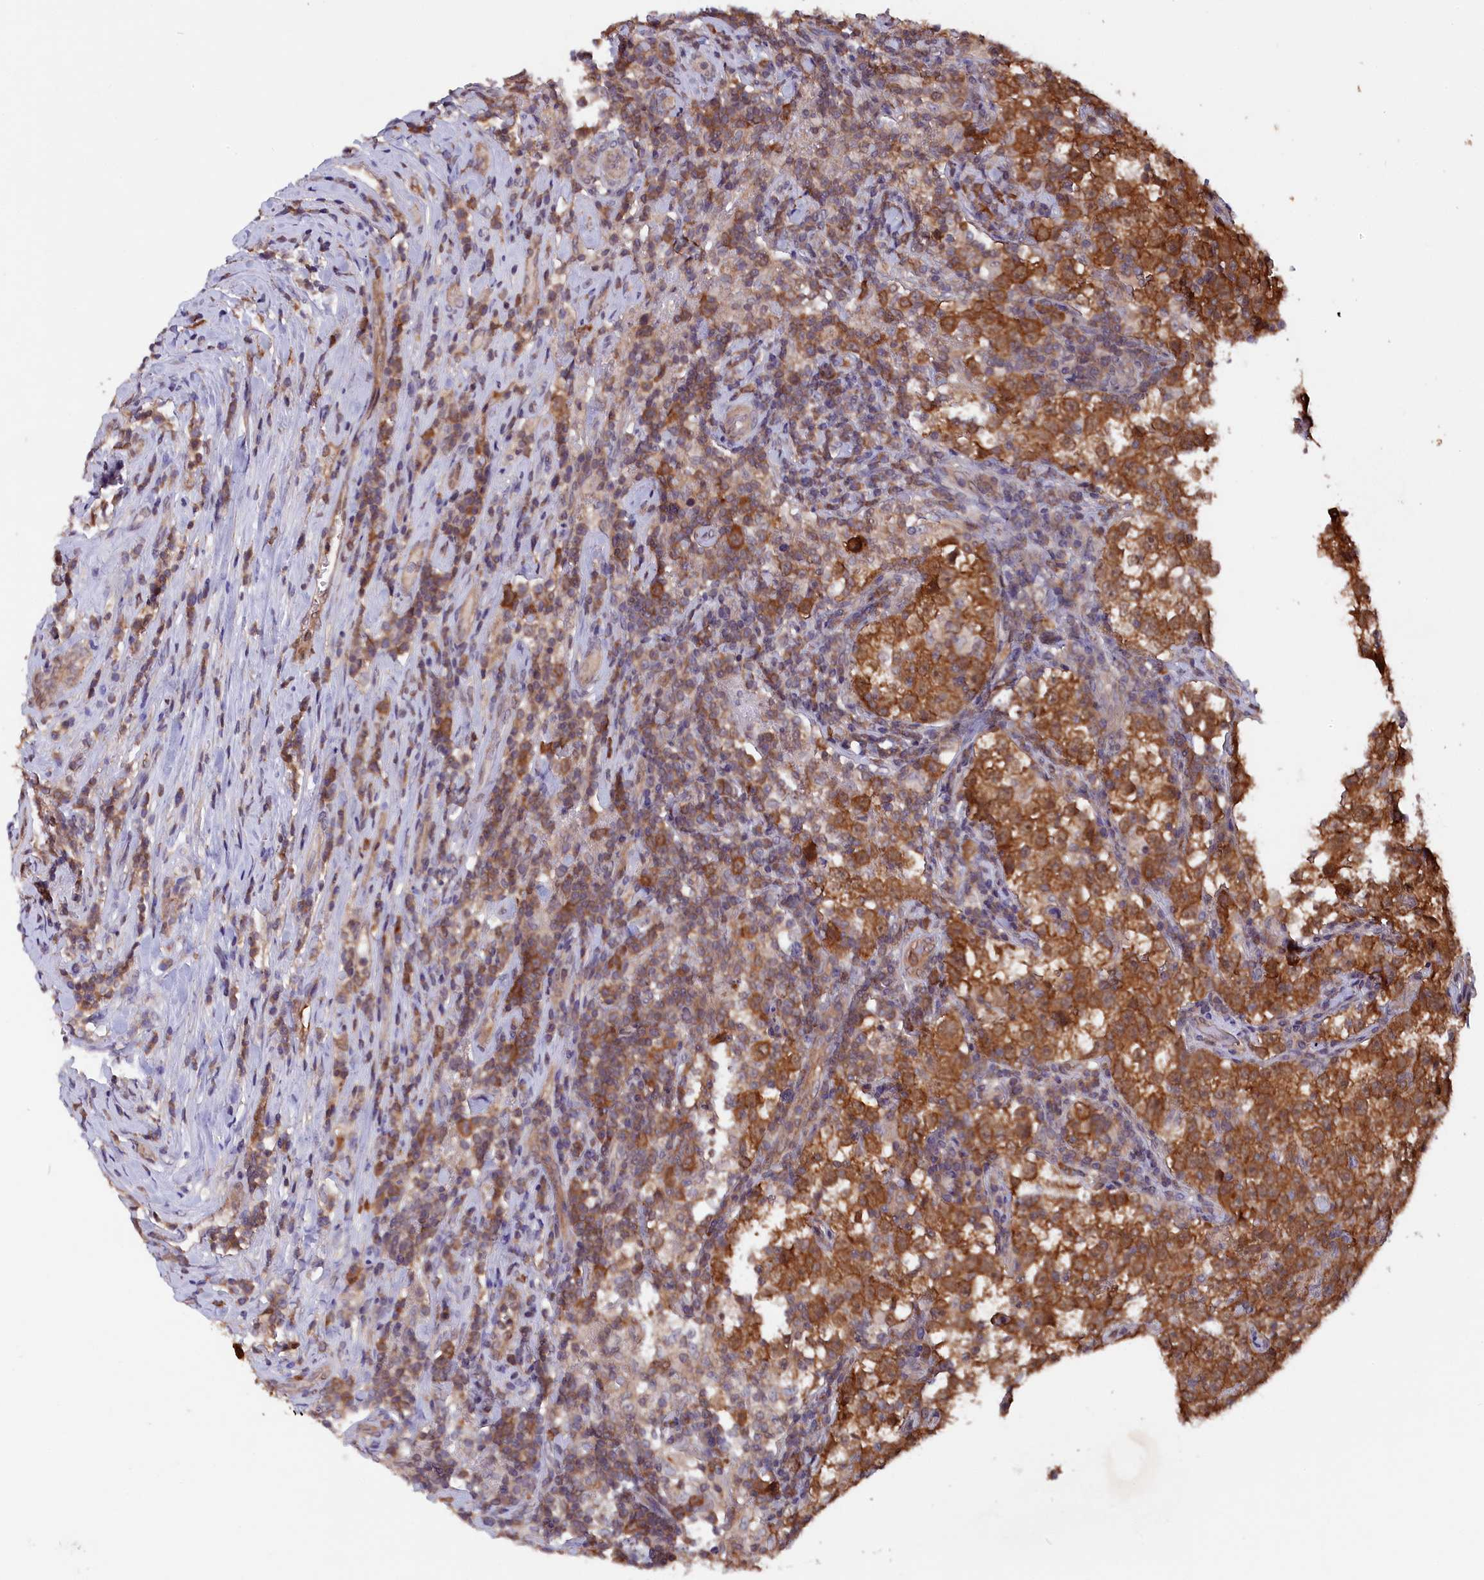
{"staining": {"intensity": "strong", "quantity": ">75%", "location": "cytoplasmic/membranous"}, "tissue": "testis cancer", "cell_type": "Tumor cells", "image_type": "cancer", "snomed": [{"axis": "morphology", "description": "Normal tissue, NOS"}, {"axis": "morphology", "description": "Seminoma, NOS"}, {"axis": "topography", "description": "Testis"}], "caption": "Immunohistochemical staining of human testis cancer (seminoma) shows high levels of strong cytoplasmic/membranous staining in approximately >75% of tumor cells. (brown staining indicates protein expression, while blue staining denotes nuclei).", "gene": "JPT2", "patient": {"sex": "male", "age": 43}}